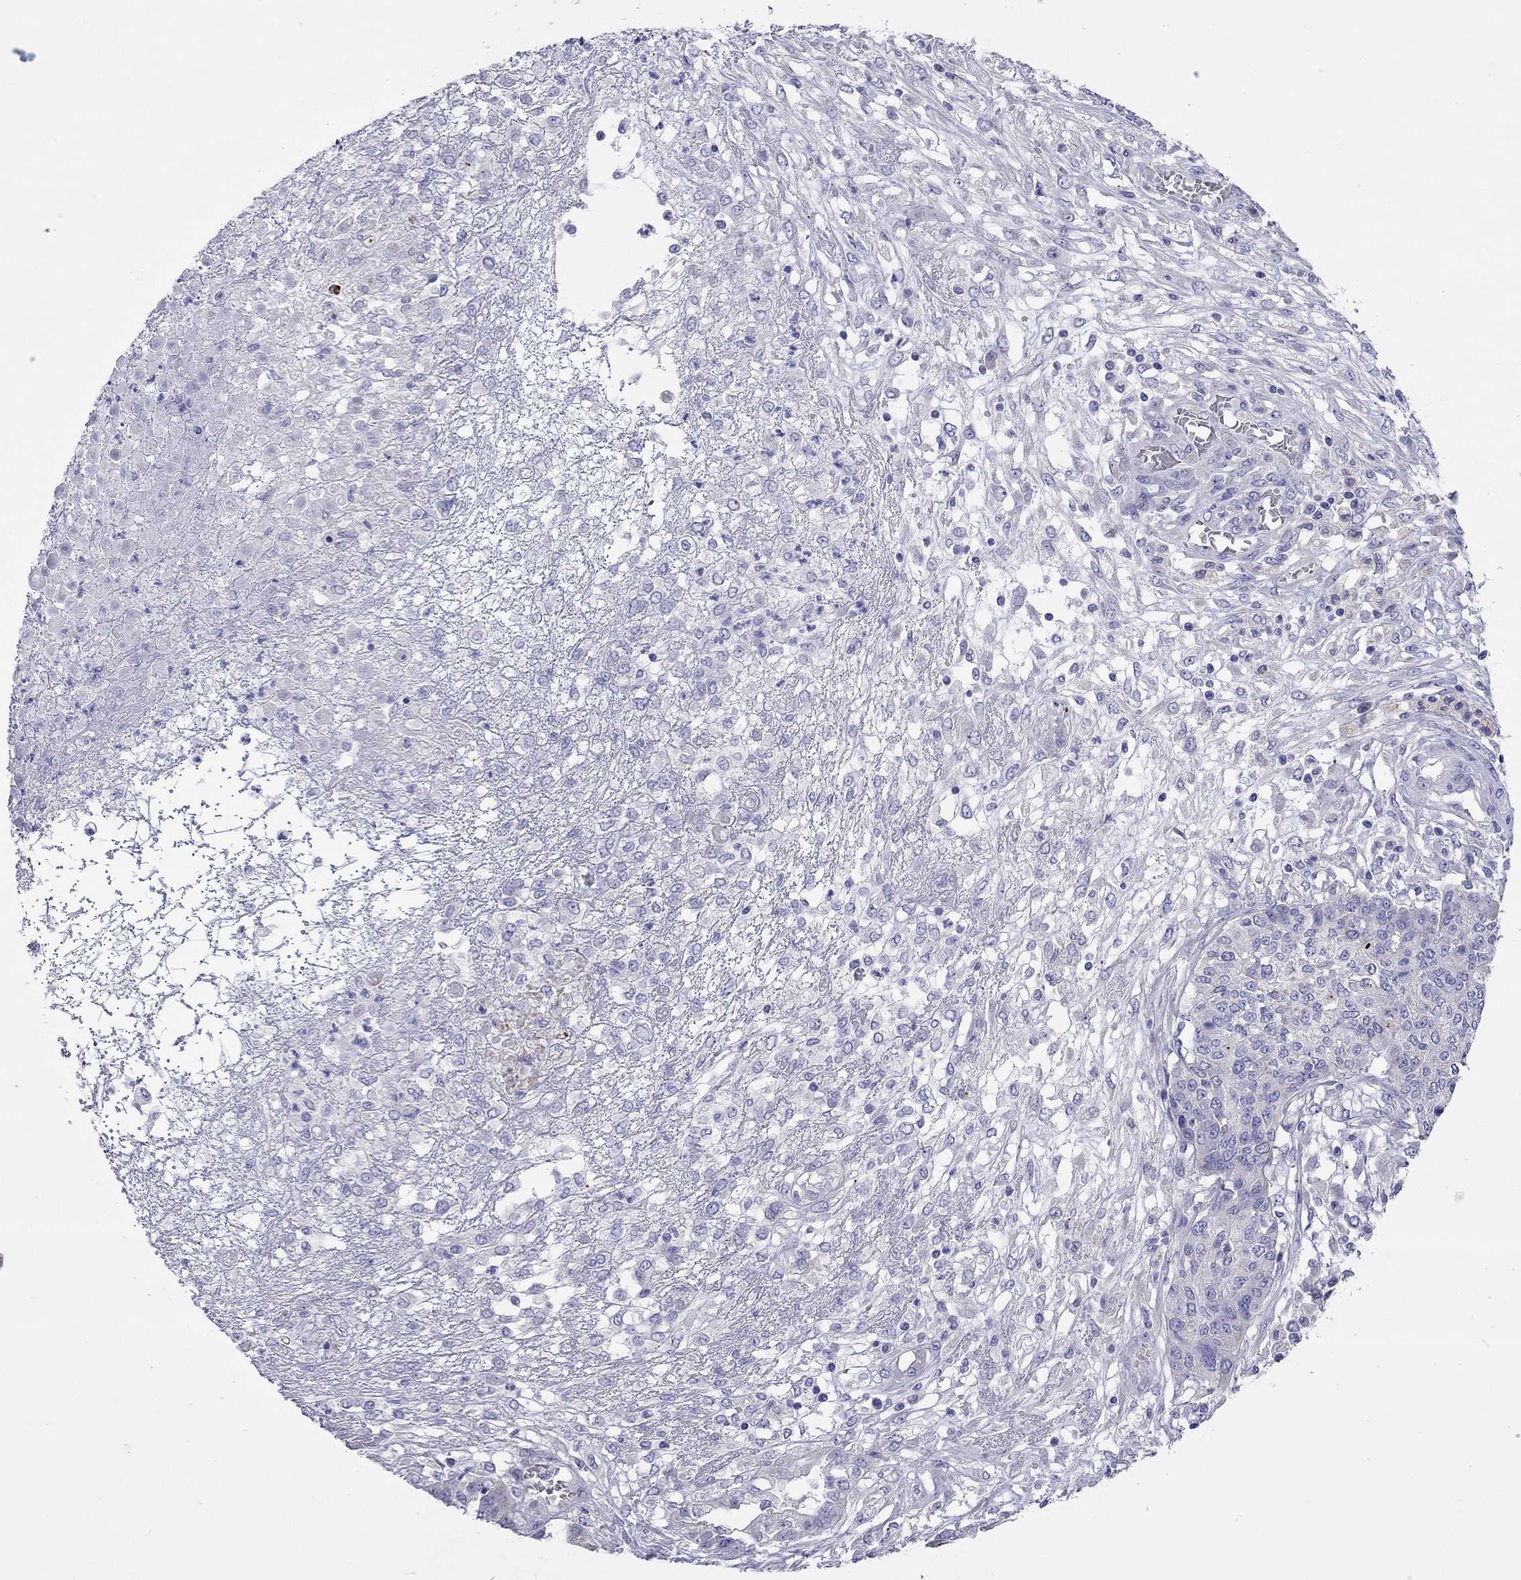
{"staining": {"intensity": "negative", "quantity": "none", "location": "none"}, "tissue": "ovarian cancer", "cell_type": "Tumor cells", "image_type": "cancer", "snomed": [{"axis": "morphology", "description": "Cystadenocarcinoma, serous, NOS"}, {"axis": "topography", "description": "Ovary"}], "caption": "Serous cystadenocarcinoma (ovarian) was stained to show a protein in brown. There is no significant expression in tumor cells. (DAB IHC, high magnification).", "gene": "COL9A1", "patient": {"sex": "female", "age": 67}}